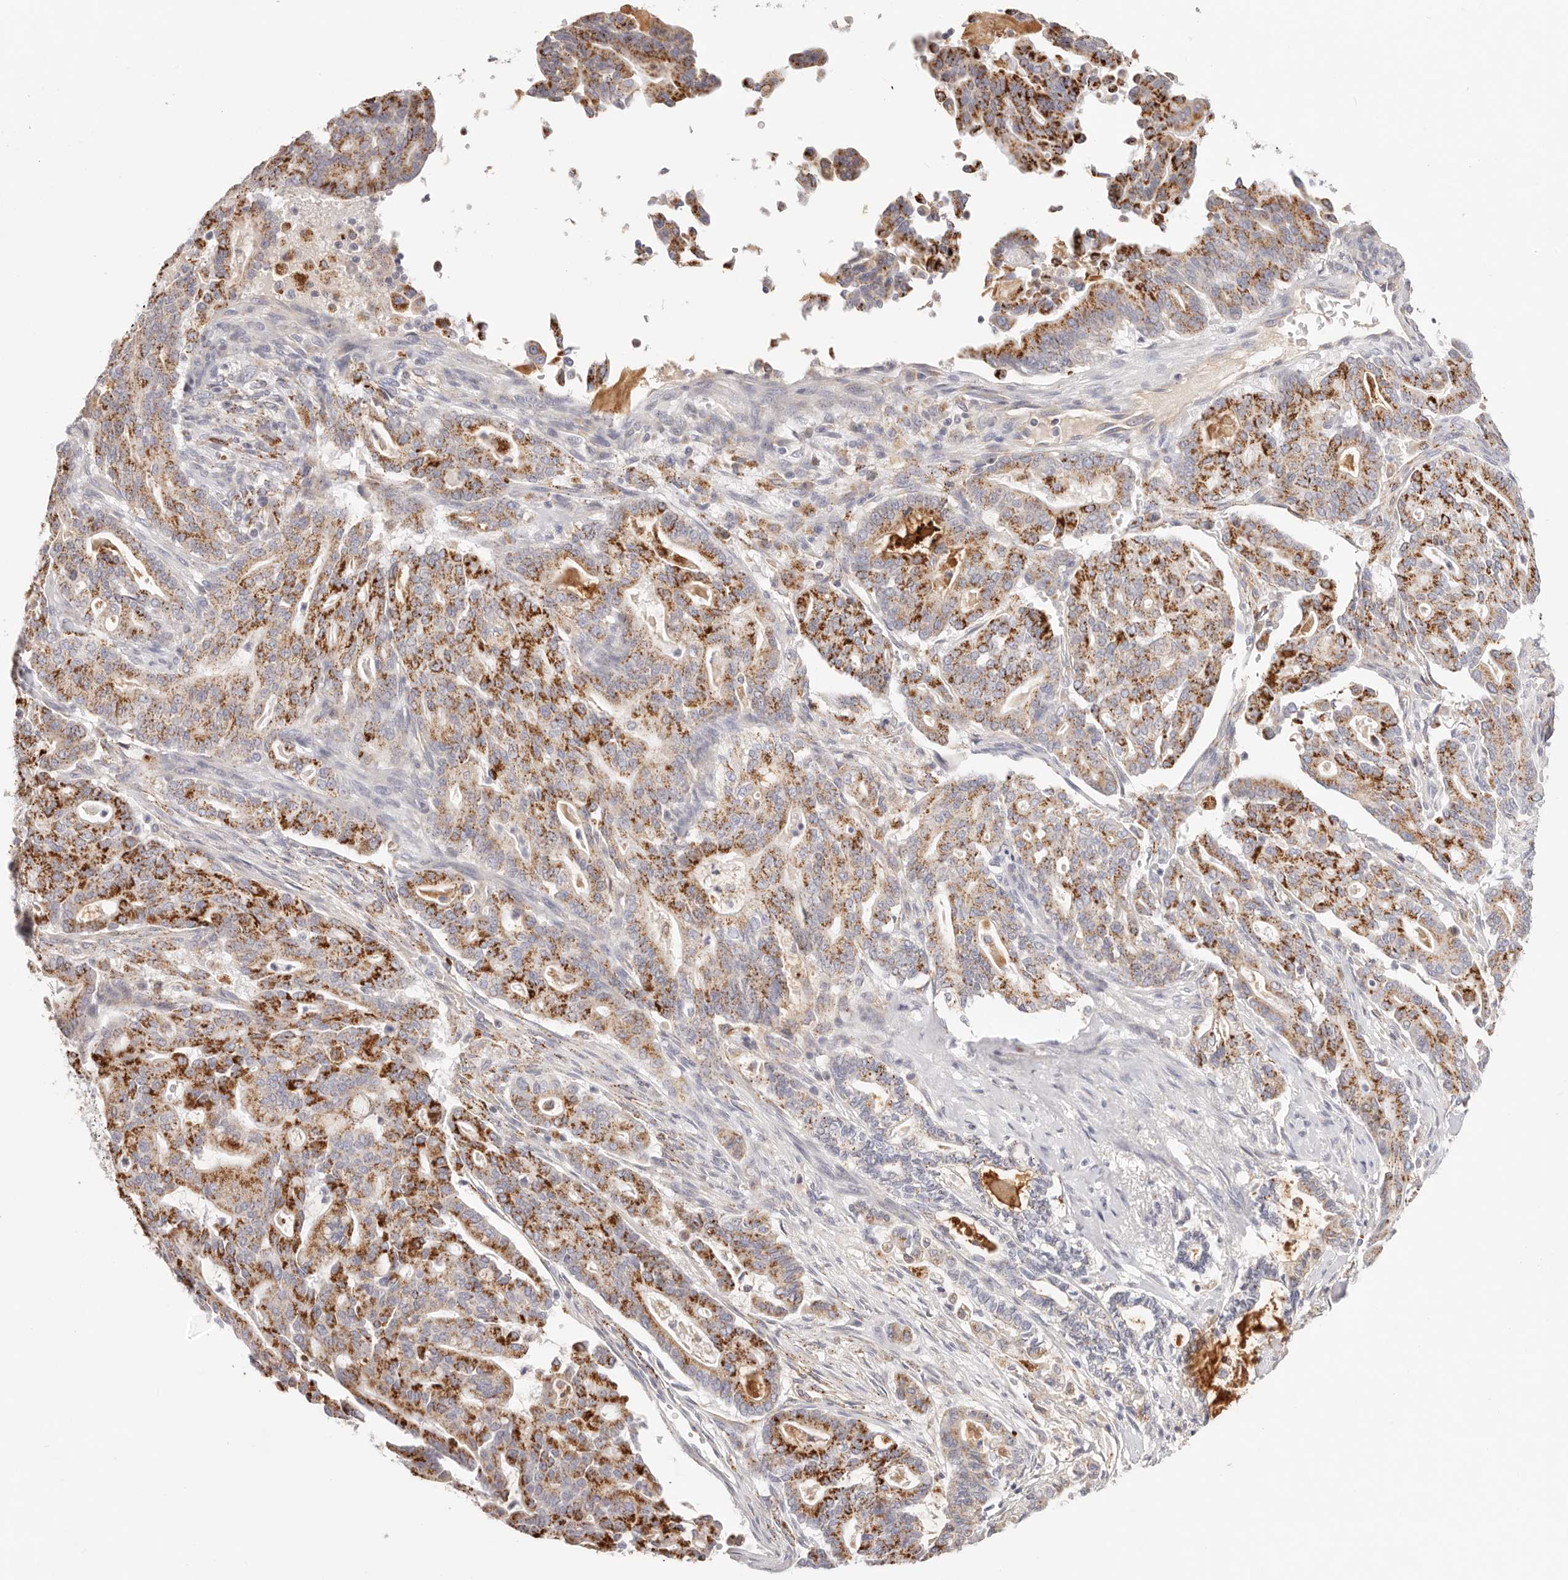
{"staining": {"intensity": "moderate", "quantity": "25%-75%", "location": "cytoplasmic/membranous"}, "tissue": "pancreatic cancer", "cell_type": "Tumor cells", "image_type": "cancer", "snomed": [{"axis": "morphology", "description": "Adenocarcinoma, NOS"}, {"axis": "topography", "description": "Pancreas"}], "caption": "An image of adenocarcinoma (pancreatic) stained for a protein displays moderate cytoplasmic/membranous brown staining in tumor cells.", "gene": "STKLD1", "patient": {"sex": "male", "age": 63}}